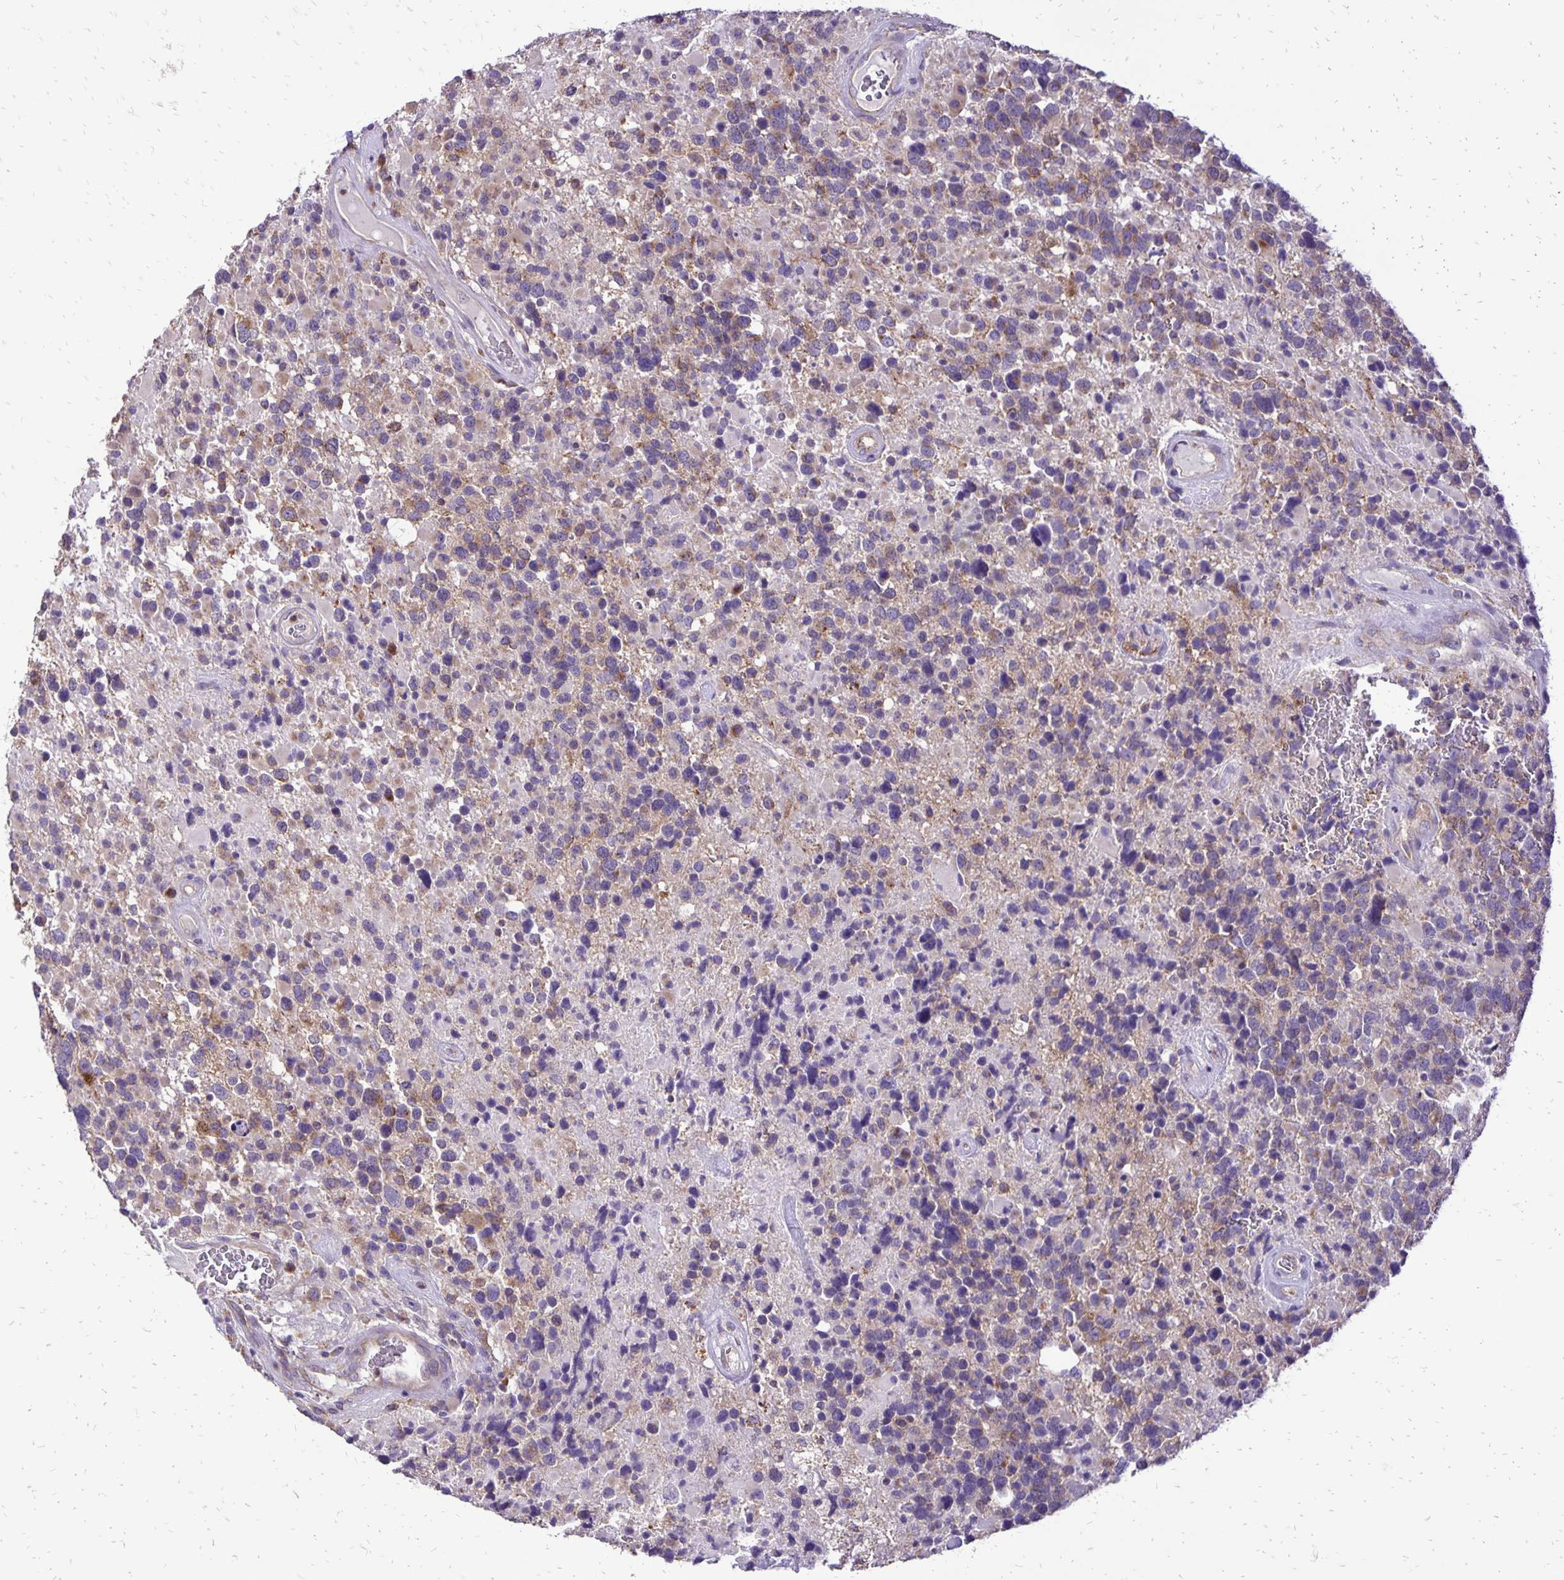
{"staining": {"intensity": "weak", "quantity": "<25%", "location": "cytoplasmic/membranous"}, "tissue": "glioma", "cell_type": "Tumor cells", "image_type": "cancer", "snomed": [{"axis": "morphology", "description": "Glioma, malignant, High grade"}, {"axis": "topography", "description": "Brain"}], "caption": "The IHC photomicrograph has no significant staining in tumor cells of malignant glioma (high-grade) tissue.", "gene": "EIF5A", "patient": {"sex": "female", "age": 40}}